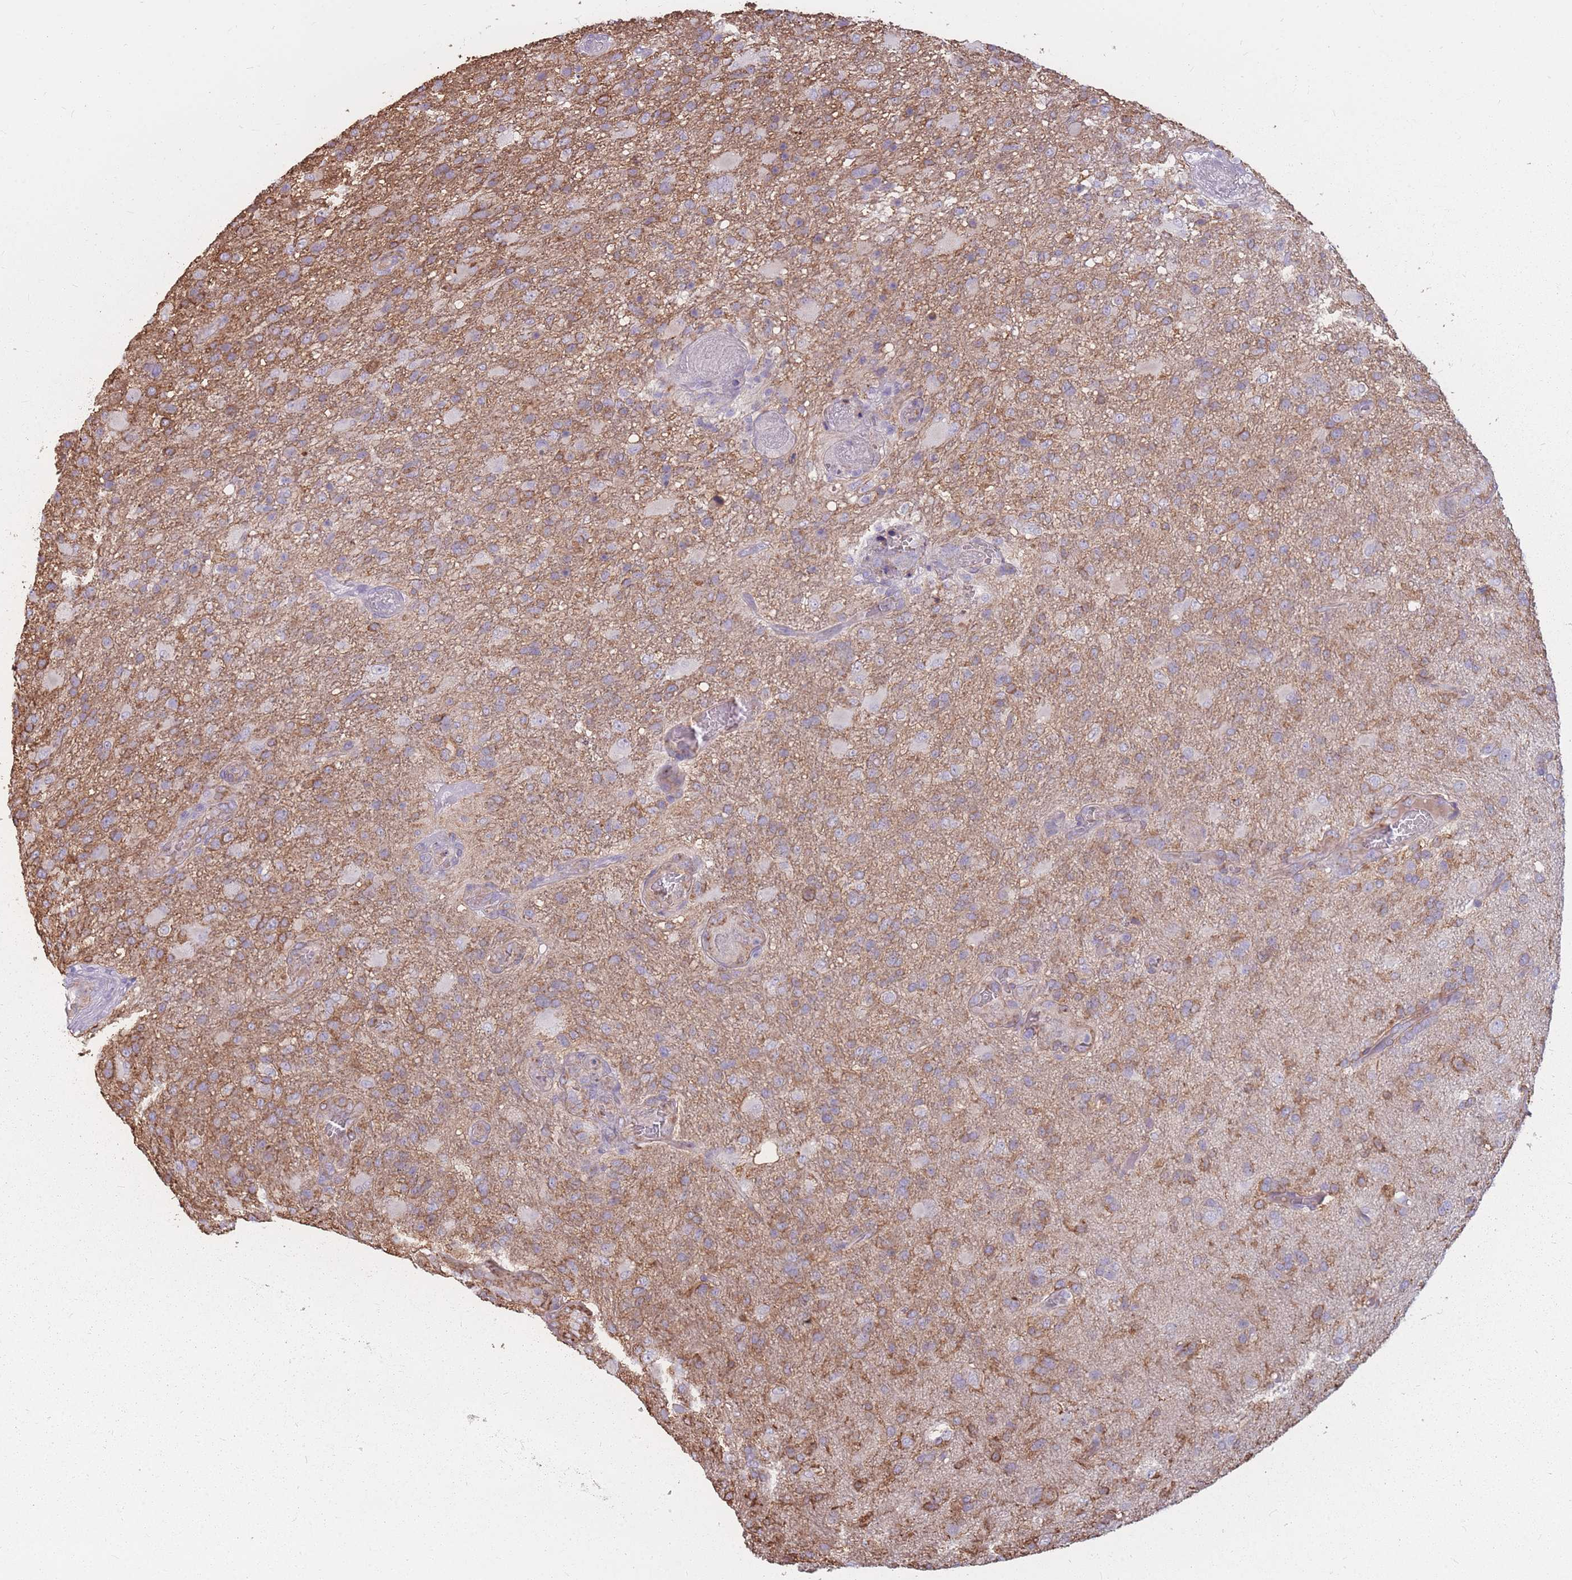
{"staining": {"intensity": "weak", "quantity": "25%-75%", "location": "cytoplasmic/membranous"}, "tissue": "glioma", "cell_type": "Tumor cells", "image_type": "cancer", "snomed": [{"axis": "morphology", "description": "Glioma, malignant, High grade"}, {"axis": "topography", "description": "Brain"}], "caption": "Immunohistochemical staining of glioma displays low levels of weak cytoplasmic/membranous protein positivity in about 25%-75% of tumor cells. (IHC, brightfield microscopy, high magnification).", "gene": "GNA11", "patient": {"sex": "female", "age": 74}}